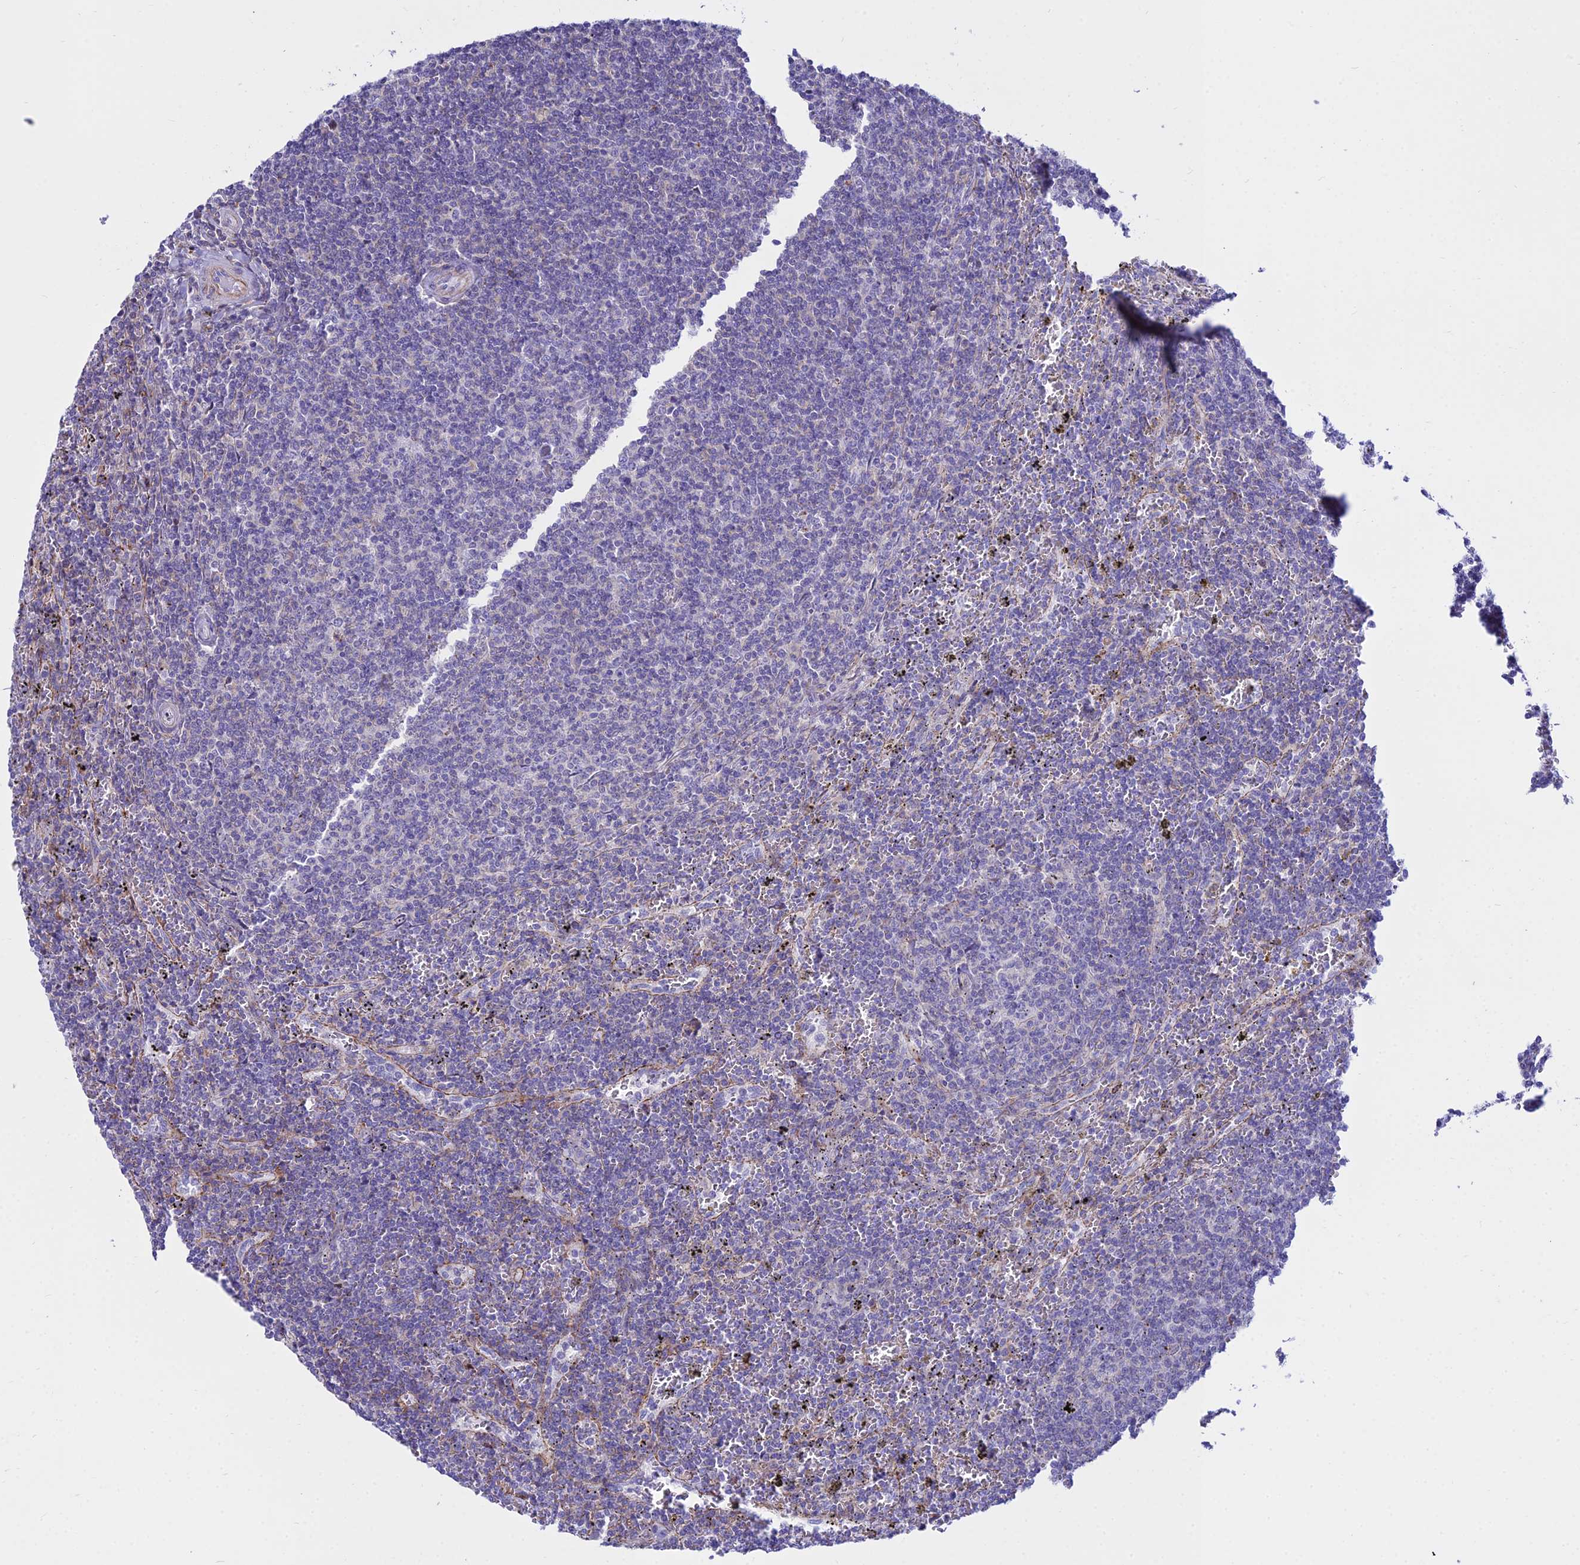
{"staining": {"intensity": "negative", "quantity": "none", "location": "none"}, "tissue": "lymphoma", "cell_type": "Tumor cells", "image_type": "cancer", "snomed": [{"axis": "morphology", "description": "Malignant lymphoma, non-Hodgkin's type, Low grade"}, {"axis": "topography", "description": "Spleen"}], "caption": "Protein analysis of lymphoma shows no significant expression in tumor cells.", "gene": "DLX1", "patient": {"sex": "female", "age": 50}}